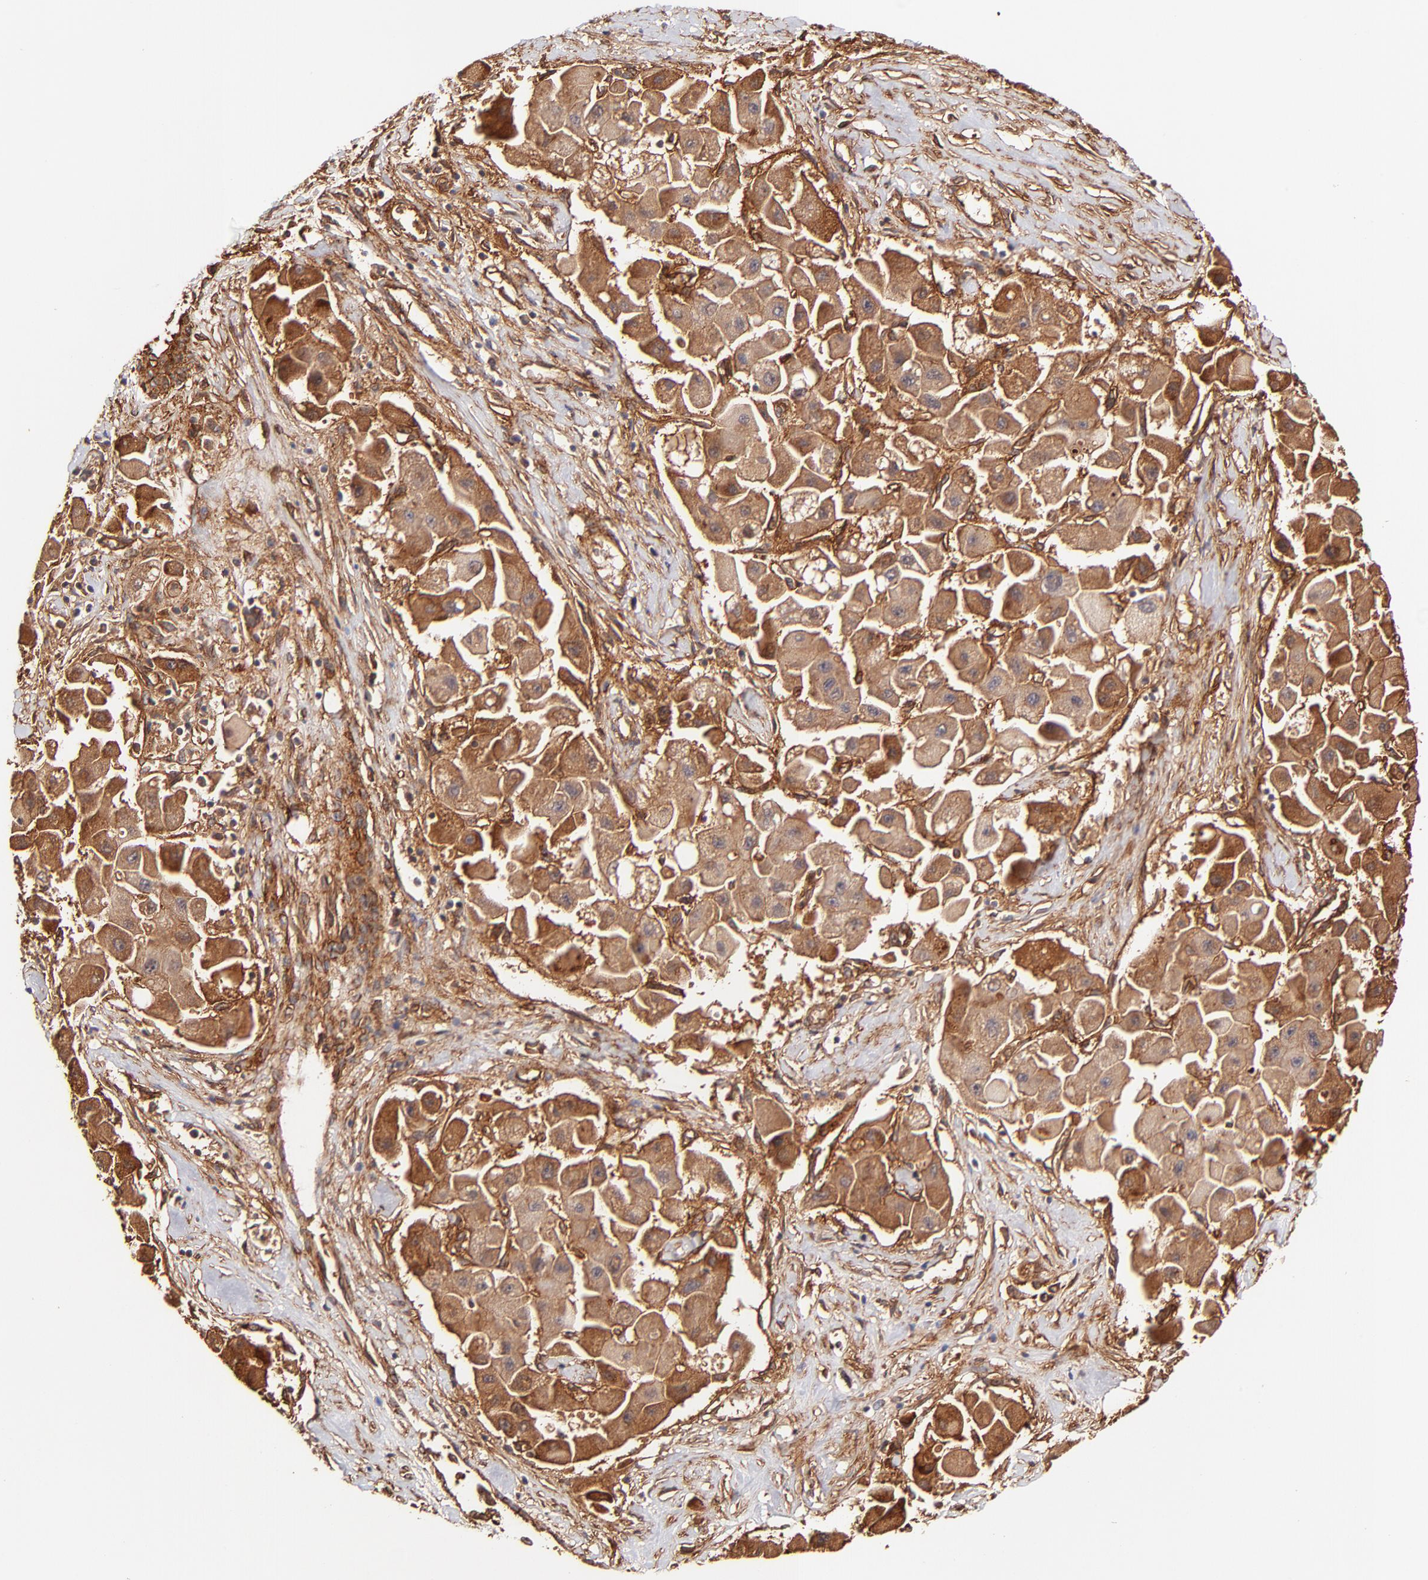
{"staining": {"intensity": "strong", "quantity": ">75%", "location": "cytoplasmic/membranous"}, "tissue": "liver cancer", "cell_type": "Tumor cells", "image_type": "cancer", "snomed": [{"axis": "morphology", "description": "Carcinoma, Hepatocellular, NOS"}, {"axis": "topography", "description": "Liver"}], "caption": "The photomicrograph exhibits staining of hepatocellular carcinoma (liver), revealing strong cytoplasmic/membranous protein staining (brown color) within tumor cells.", "gene": "ITGB1", "patient": {"sex": "male", "age": 24}}